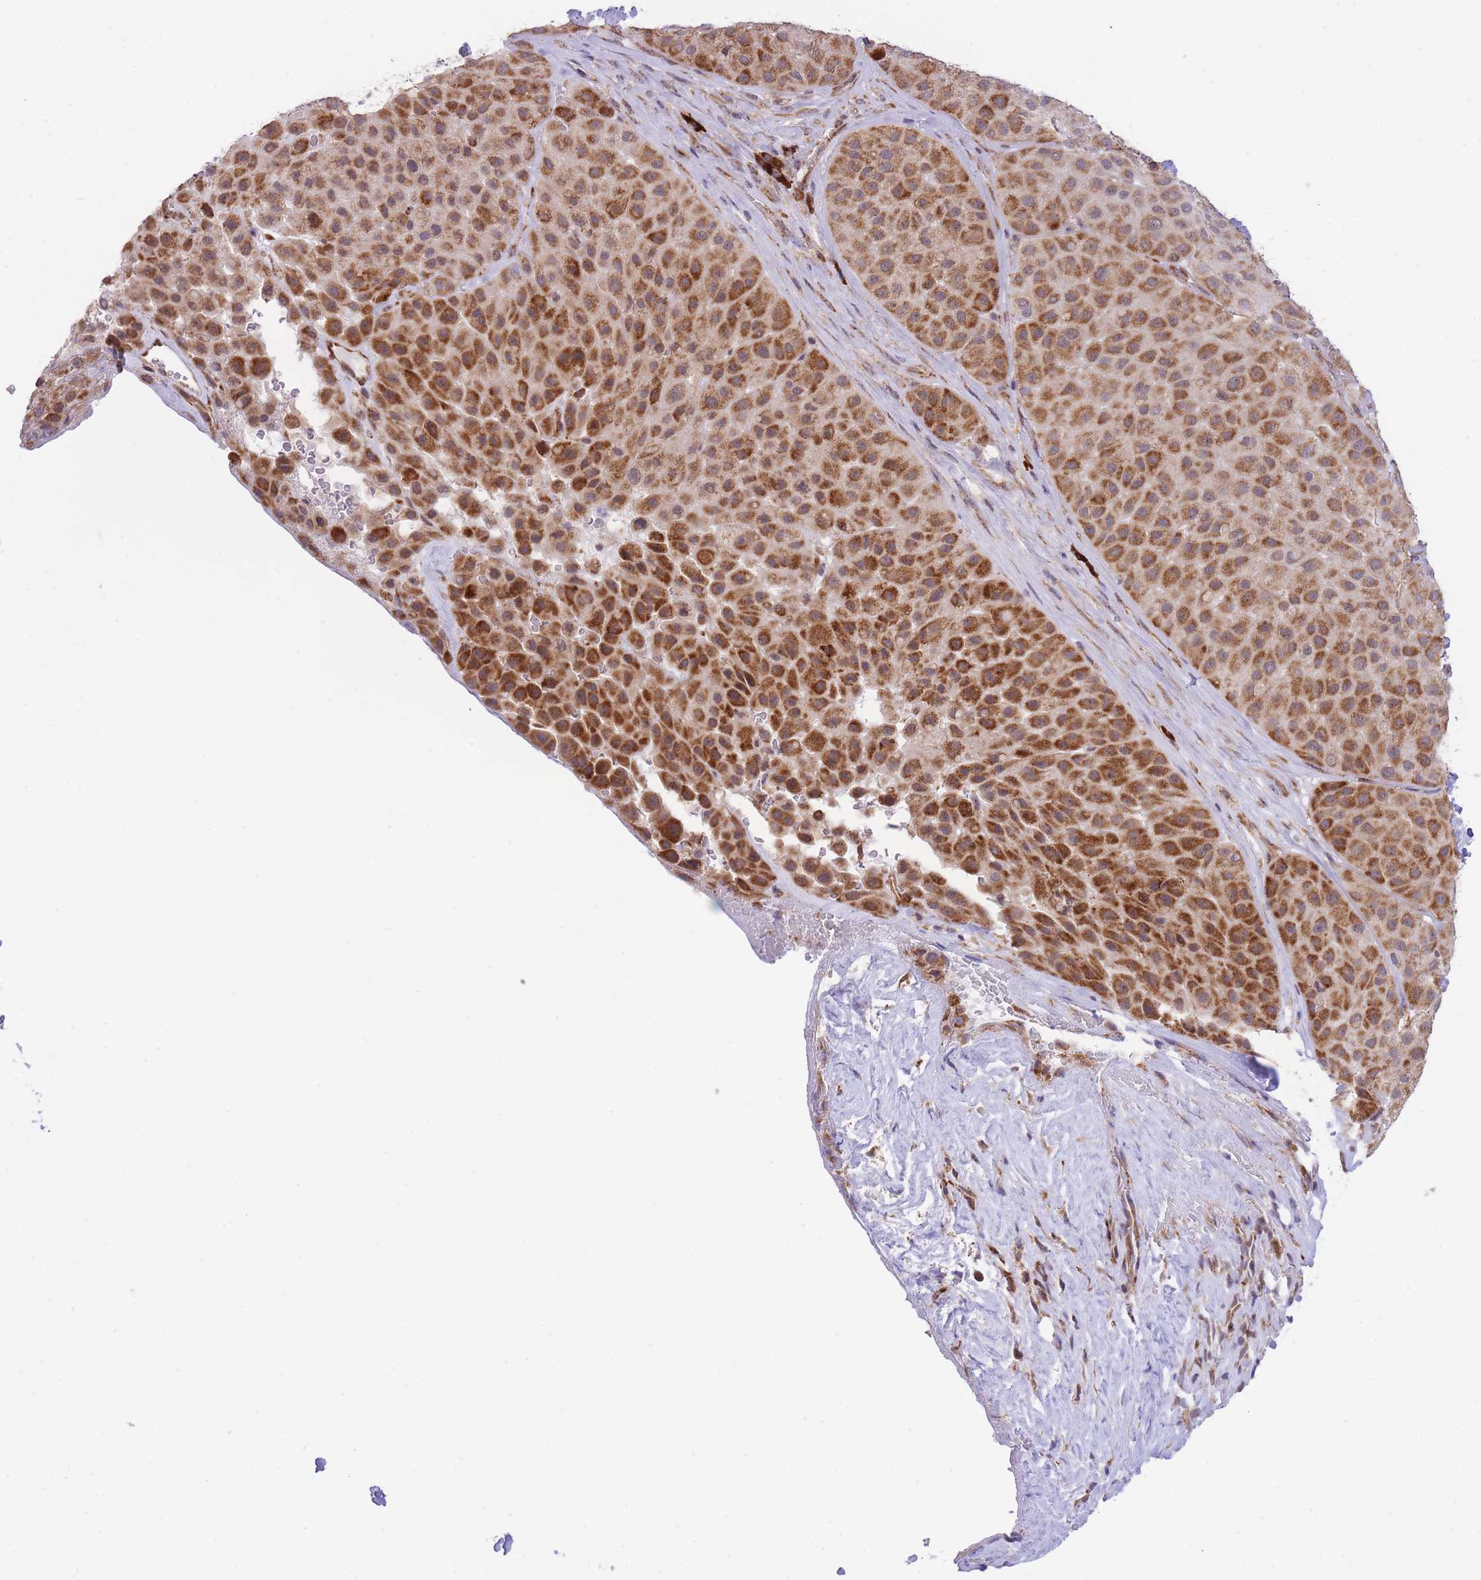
{"staining": {"intensity": "strong", "quantity": ">75%", "location": "cytoplasmic/membranous"}, "tissue": "melanoma", "cell_type": "Tumor cells", "image_type": "cancer", "snomed": [{"axis": "morphology", "description": "Malignant melanoma, Metastatic site"}, {"axis": "topography", "description": "Smooth muscle"}], "caption": "An image of human melanoma stained for a protein displays strong cytoplasmic/membranous brown staining in tumor cells. The protein is shown in brown color, while the nuclei are stained blue.", "gene": "EXOSC8", "patient": {"sex": "male", "age": 41}}